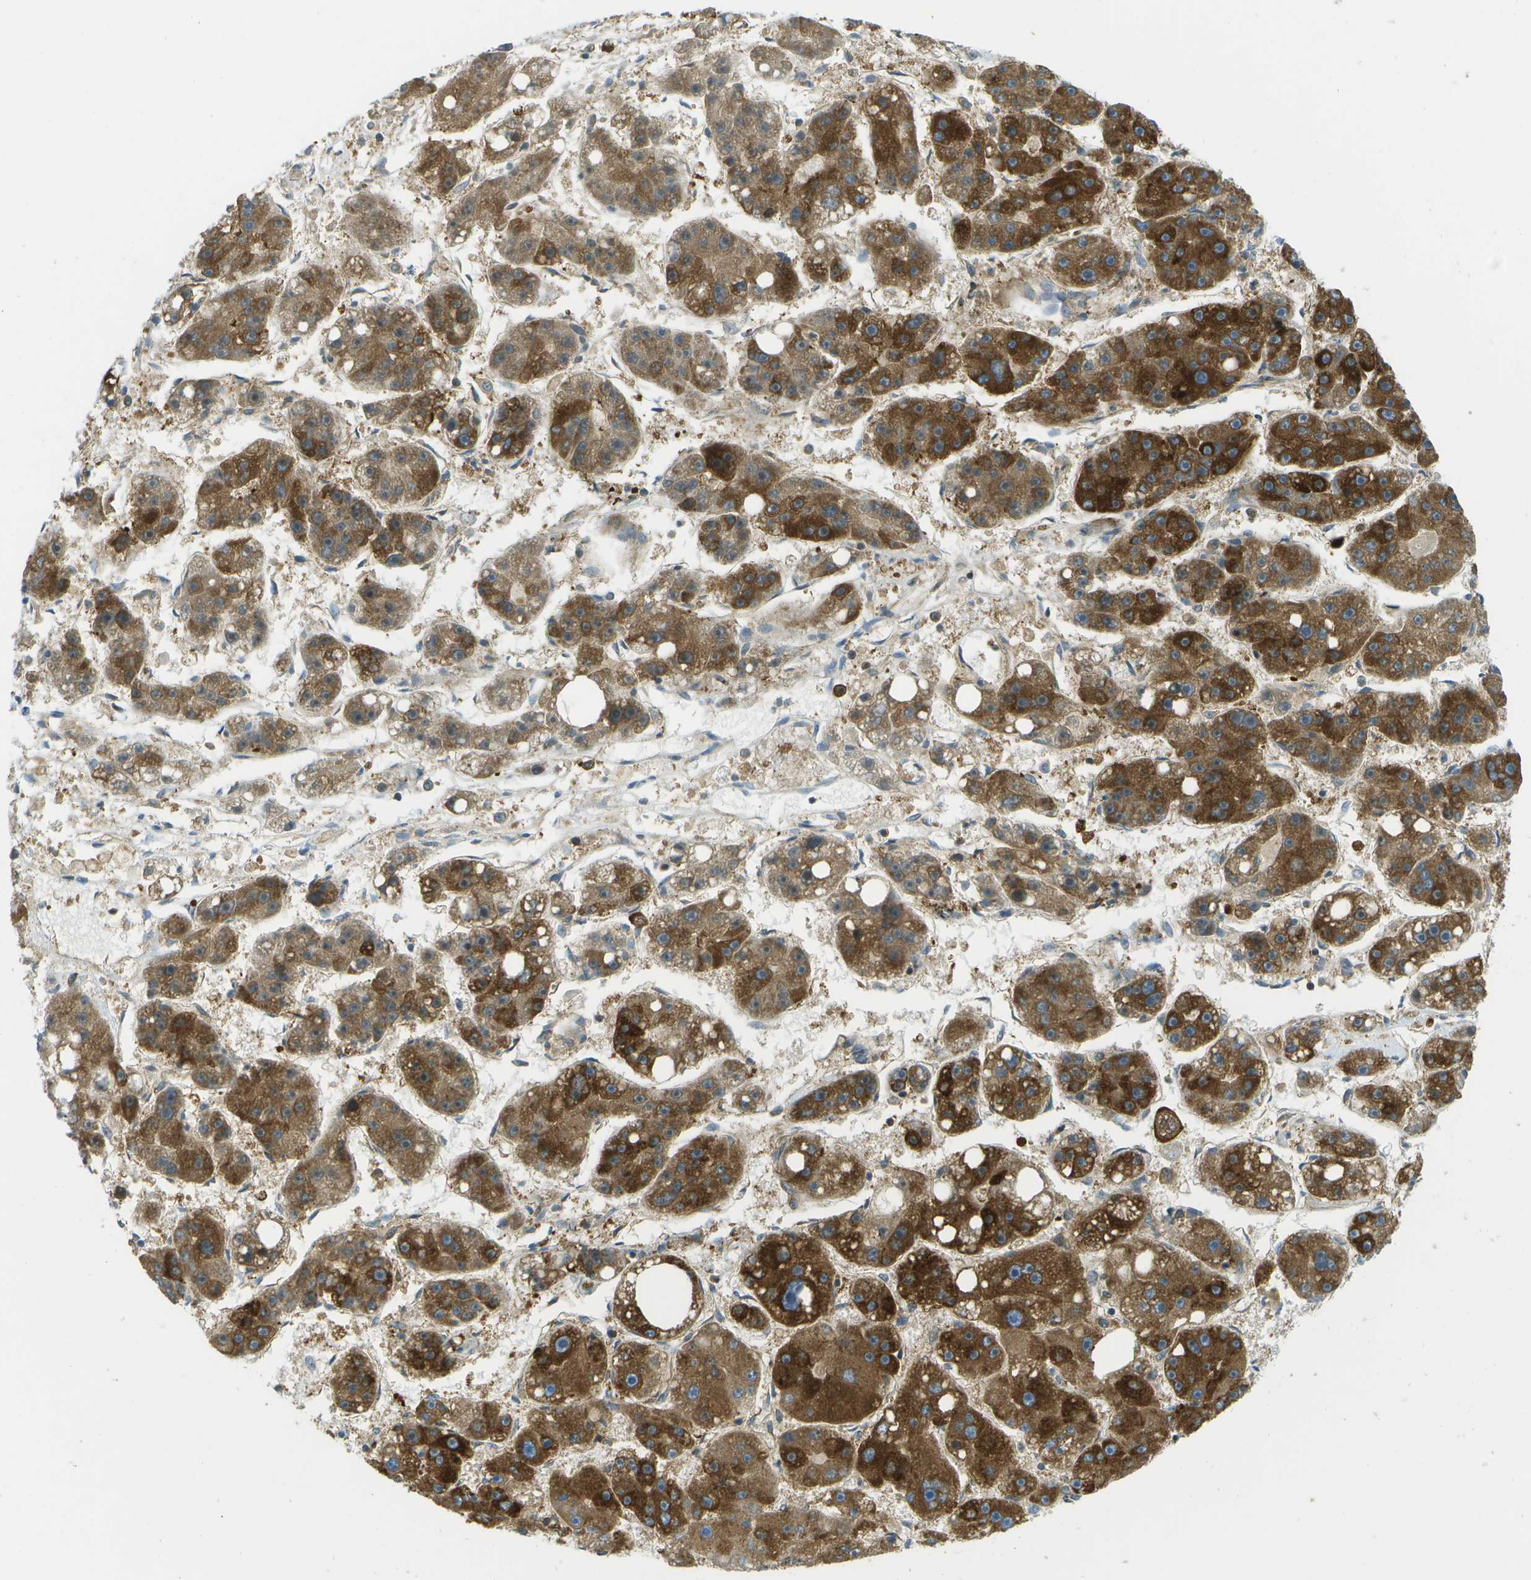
{"staining": {"intensity": "strong", "quantity": ">75%", "location": "cytoplasmic/membranous"}, "tissue": "liver cancer", "cell_type": "Tumor cells", "image_type": "cancer", "snomed": [{"axis": "morphology", "description": "Carcinoma, Hepatocellular, NOS"}, {"axis": "topography", "description": "Liver"}], "caption": "Liver hepatocellular carcinoma was stained to show a protein in brown. There is high levels of strong cytoplasmic/membranous positivity in approximately >75% of tumor cells. The staining is performed using DAB (3,3'-diaminobenzidine) brown chromogen to label protein expression. The nuclei are counter-stained blue using hematoxylin.", "gene": "TMTC1", "patient": {"sex": "female", "age": 61}}